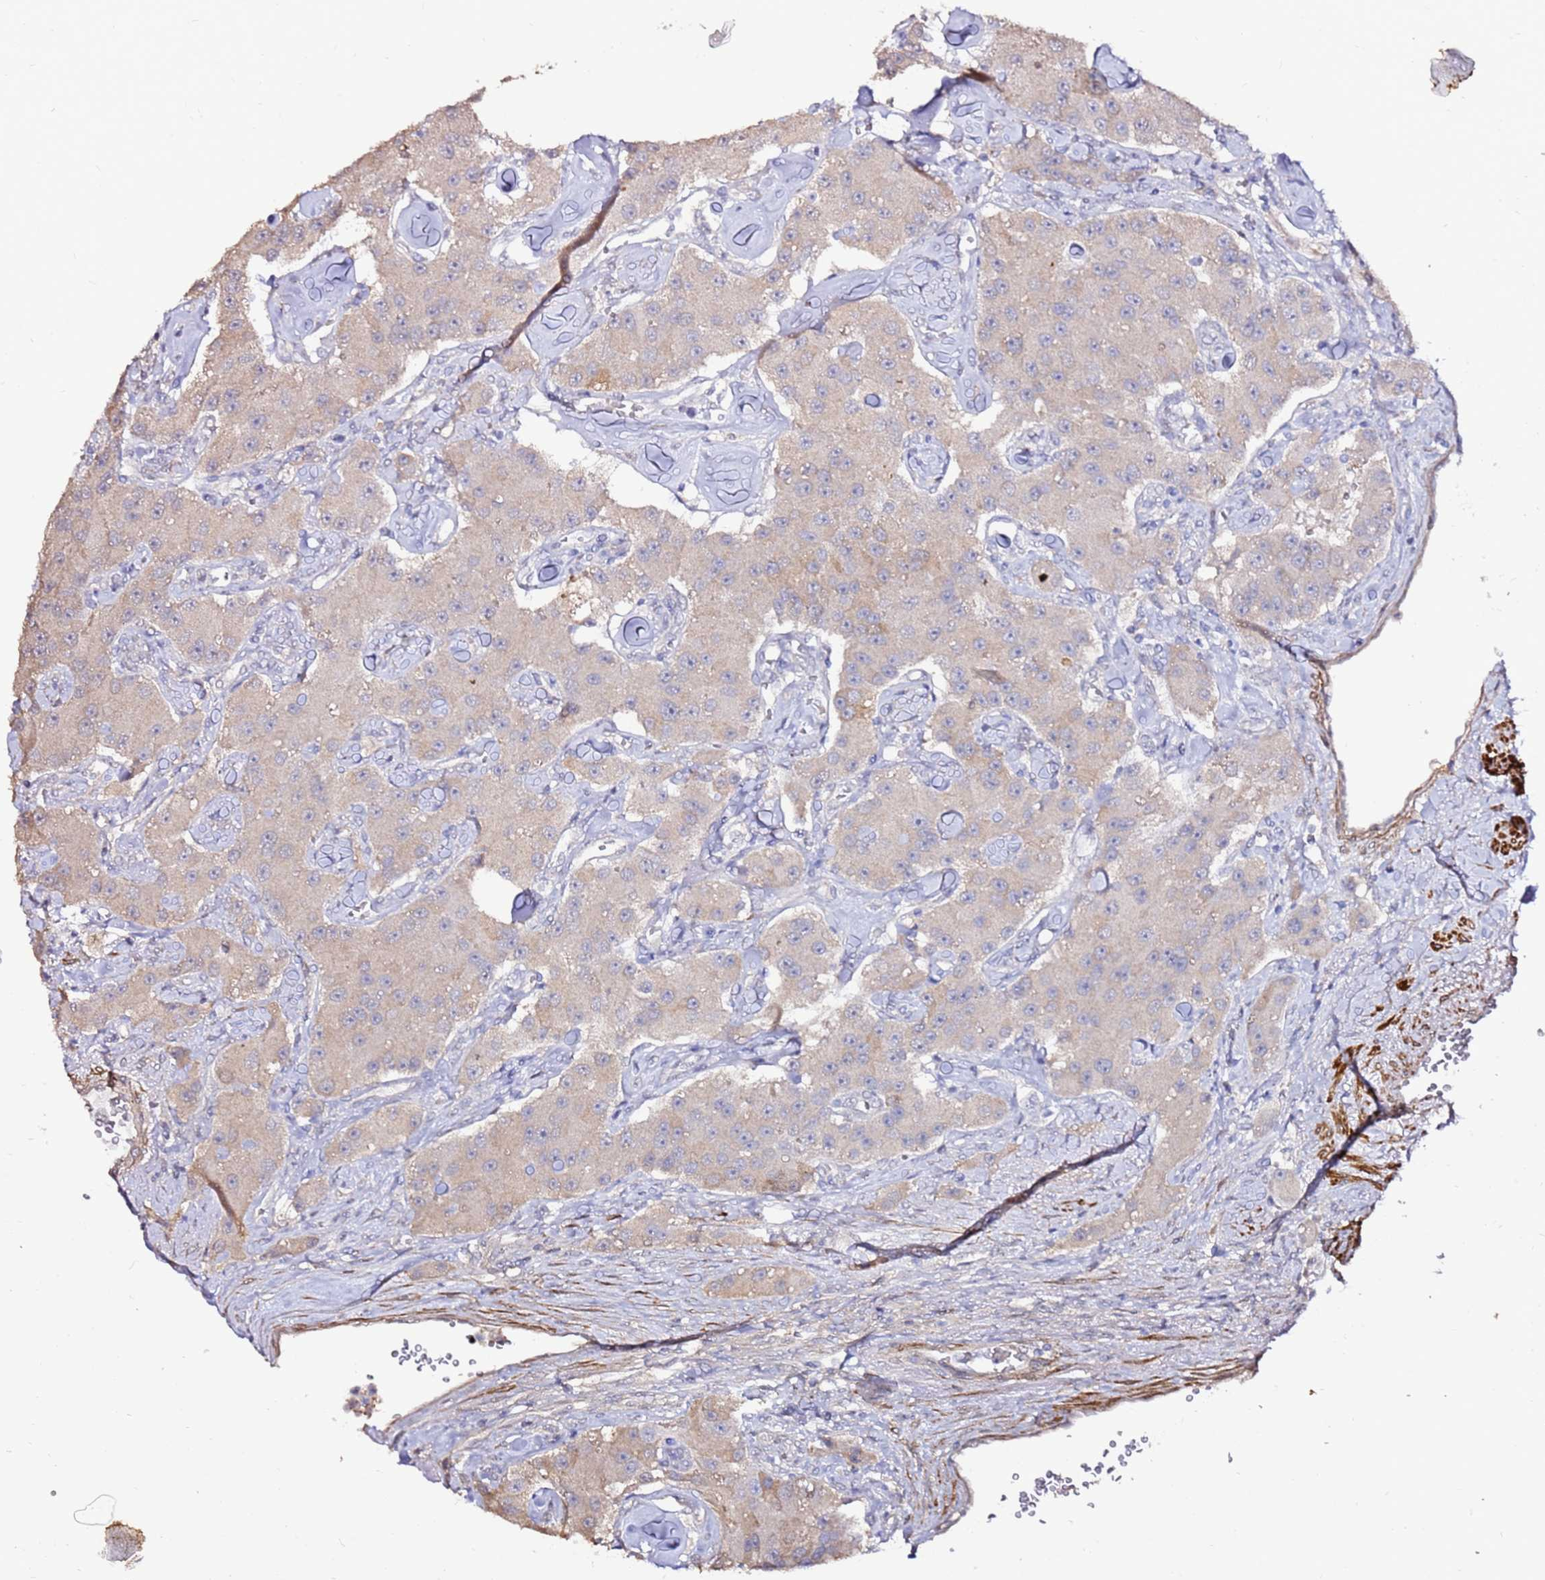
{"staining": {"intensity": "weak", "quantity": "<25%", "location": "cytoplasmic/membranous"}, "tissue": "carcinoid", "cell_type": "Tumor cells", "image_type": "cancer", "snomed": [{"axis": "morphology", "description": "Carcinoid, malignant, NOS"}, {"axis": "topography", "description": "Pancreas"}], "caption": "Immunohistochemistry micrograph of human carcinoid (malignant) stained for a protein (brown), which exhibits no expression in tumor cells. Nuclei are stained in blue.", "gene": "ART5", "patient": {"sex": "male", "age": 41}}